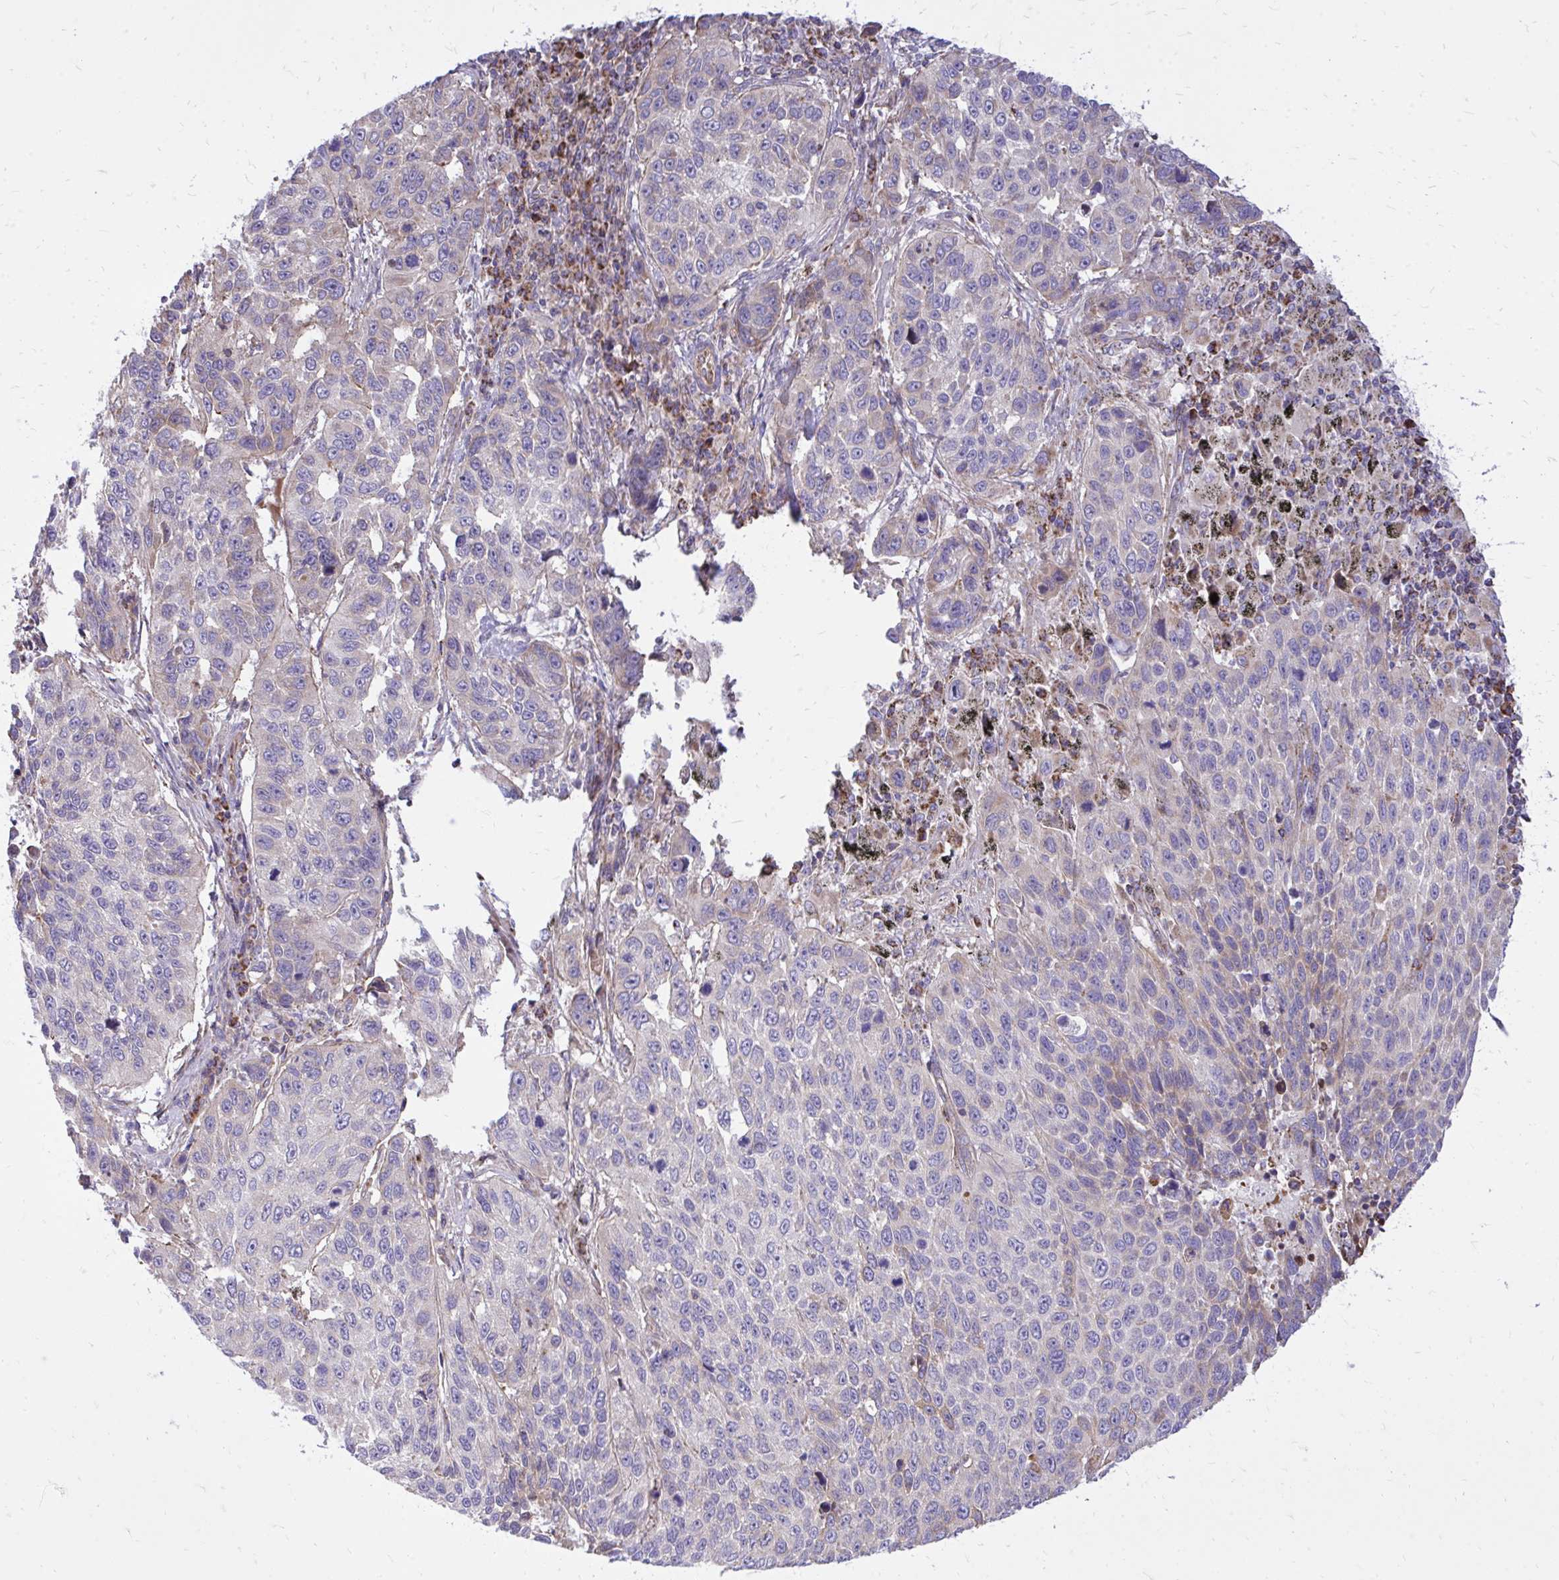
{"staining": {"intensity": "weak", "quantity": "<25%", "location": "cytoplasmic/membranous"}, "tissue": "lung cancer", "cell_type": "Tumor cells", "image_type": "cancer", "snomed": [{"axis": "morphology", "description": "Squamous cell carcinoma, NOS"}, {"axis": "topography", "description": "Lung"}], "caption": "Protein analysis of squamous cell carcinoma (lung) displays no significant expression in tumor cells.", "gene": "ATP13A2", "patient": {"sex": "male", "age": 62}}